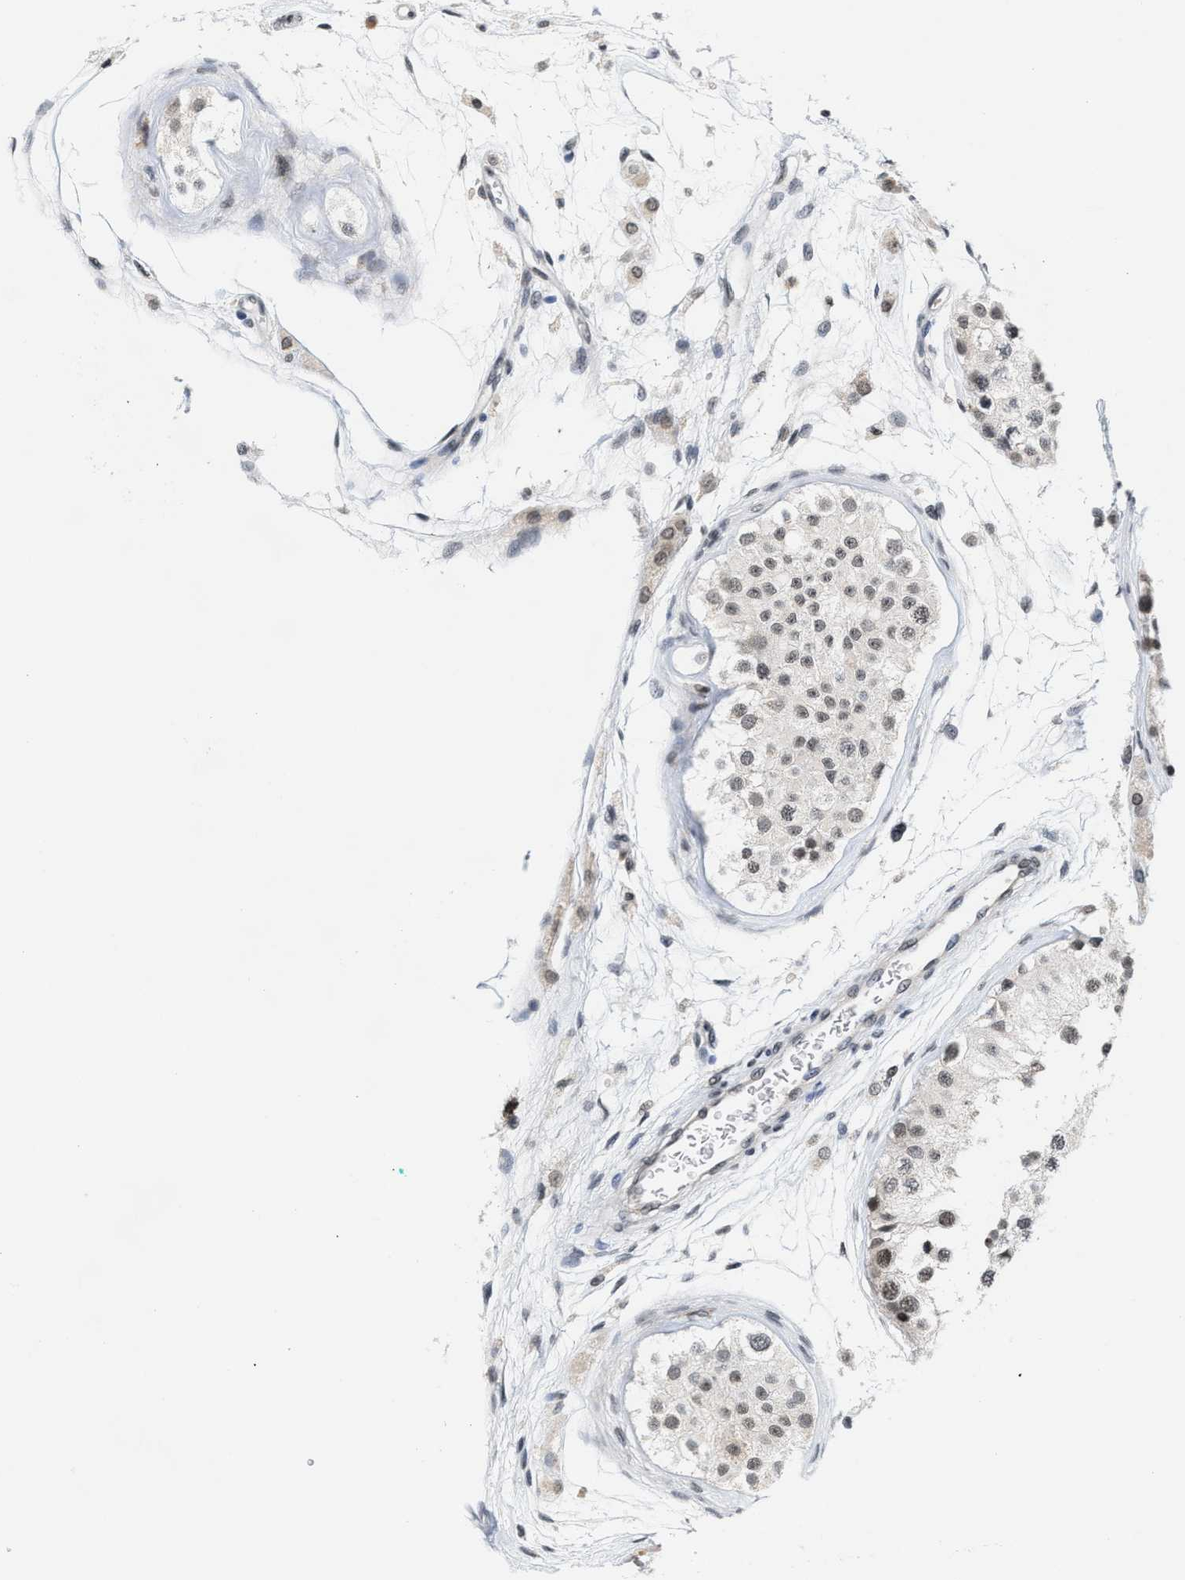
{"staining": {"intensity": "moderate", "quantity": ">75%", "location": "nuclear"}, "tissue": "testis", "cell_type": "Cells in seminiferous ducts", "image_type": "normal", "snomed": [{"axis": "morphology", "description": "Normal tissue, NOS"}, {"axis": "morphology", "description": "Adenocarcinoma, metastatic, NOS"}, {"axis": "topography", "description": "Testis"}], "caption": "Moderate nuclear protein staining is present in about >75% of cells in seminiferous ducts in testis.", "gene": "ANKRD6", "patient": {"sex": "male", "age": 26}}